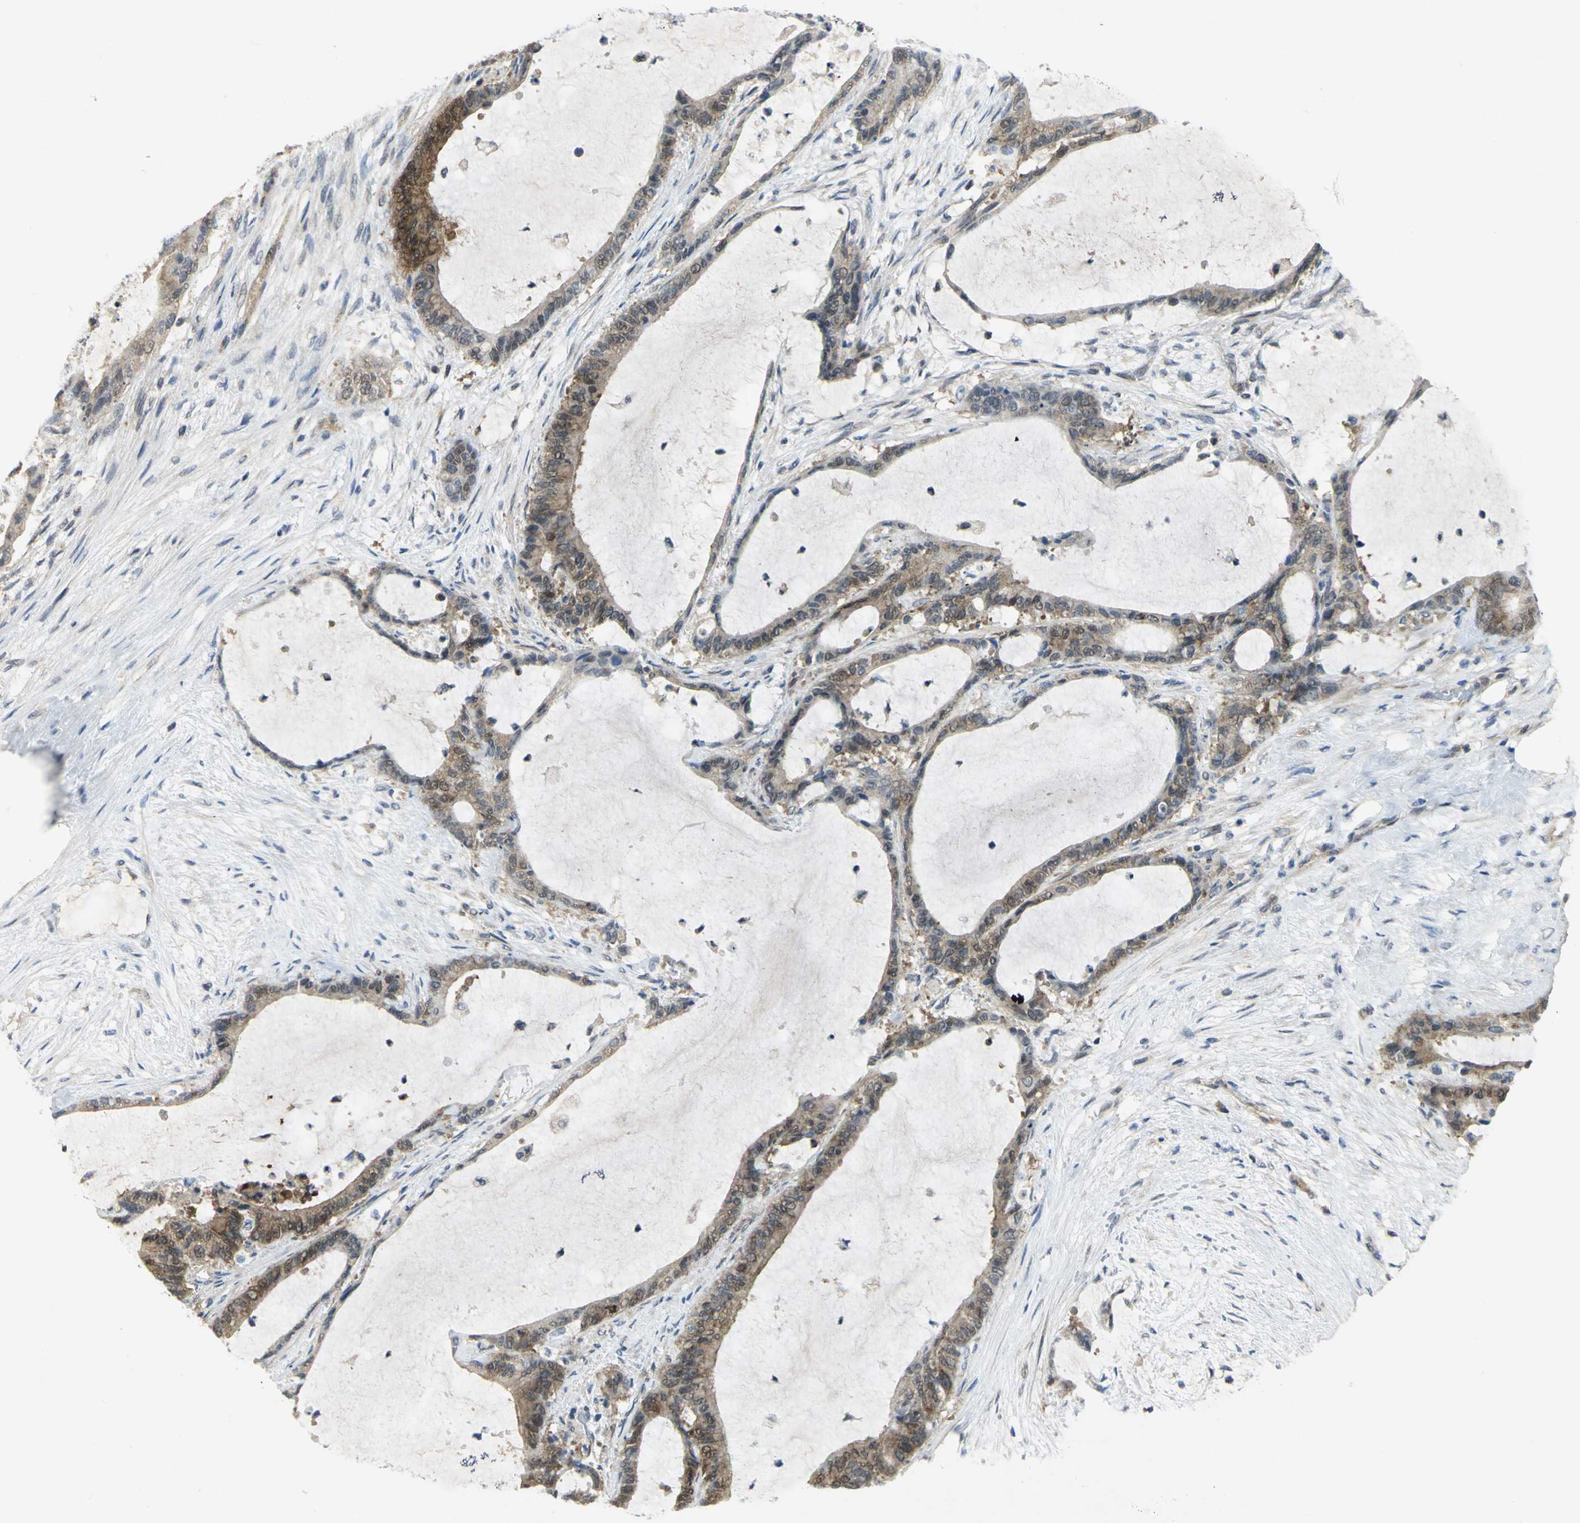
{"staining": {"intensity": "weak", "quantity": ">75%", "location": "cytoplasmic/membranous"}, "tissue": "liver cancer", "cell_type": "Tumor cells", "image_type": "cancer", "snomed": [{"axis": "morphology", "description": "Cholangiocarcinoma"}, {"axis": "topography", "description": "Liver"}], "caption": "The immunohistochemical stain shows weak cytoplasmic/membranous staining in tumor cells of liver cancer tissue.", "gene": "PPIA", "patient": {"sex": "female", "age": 73}}